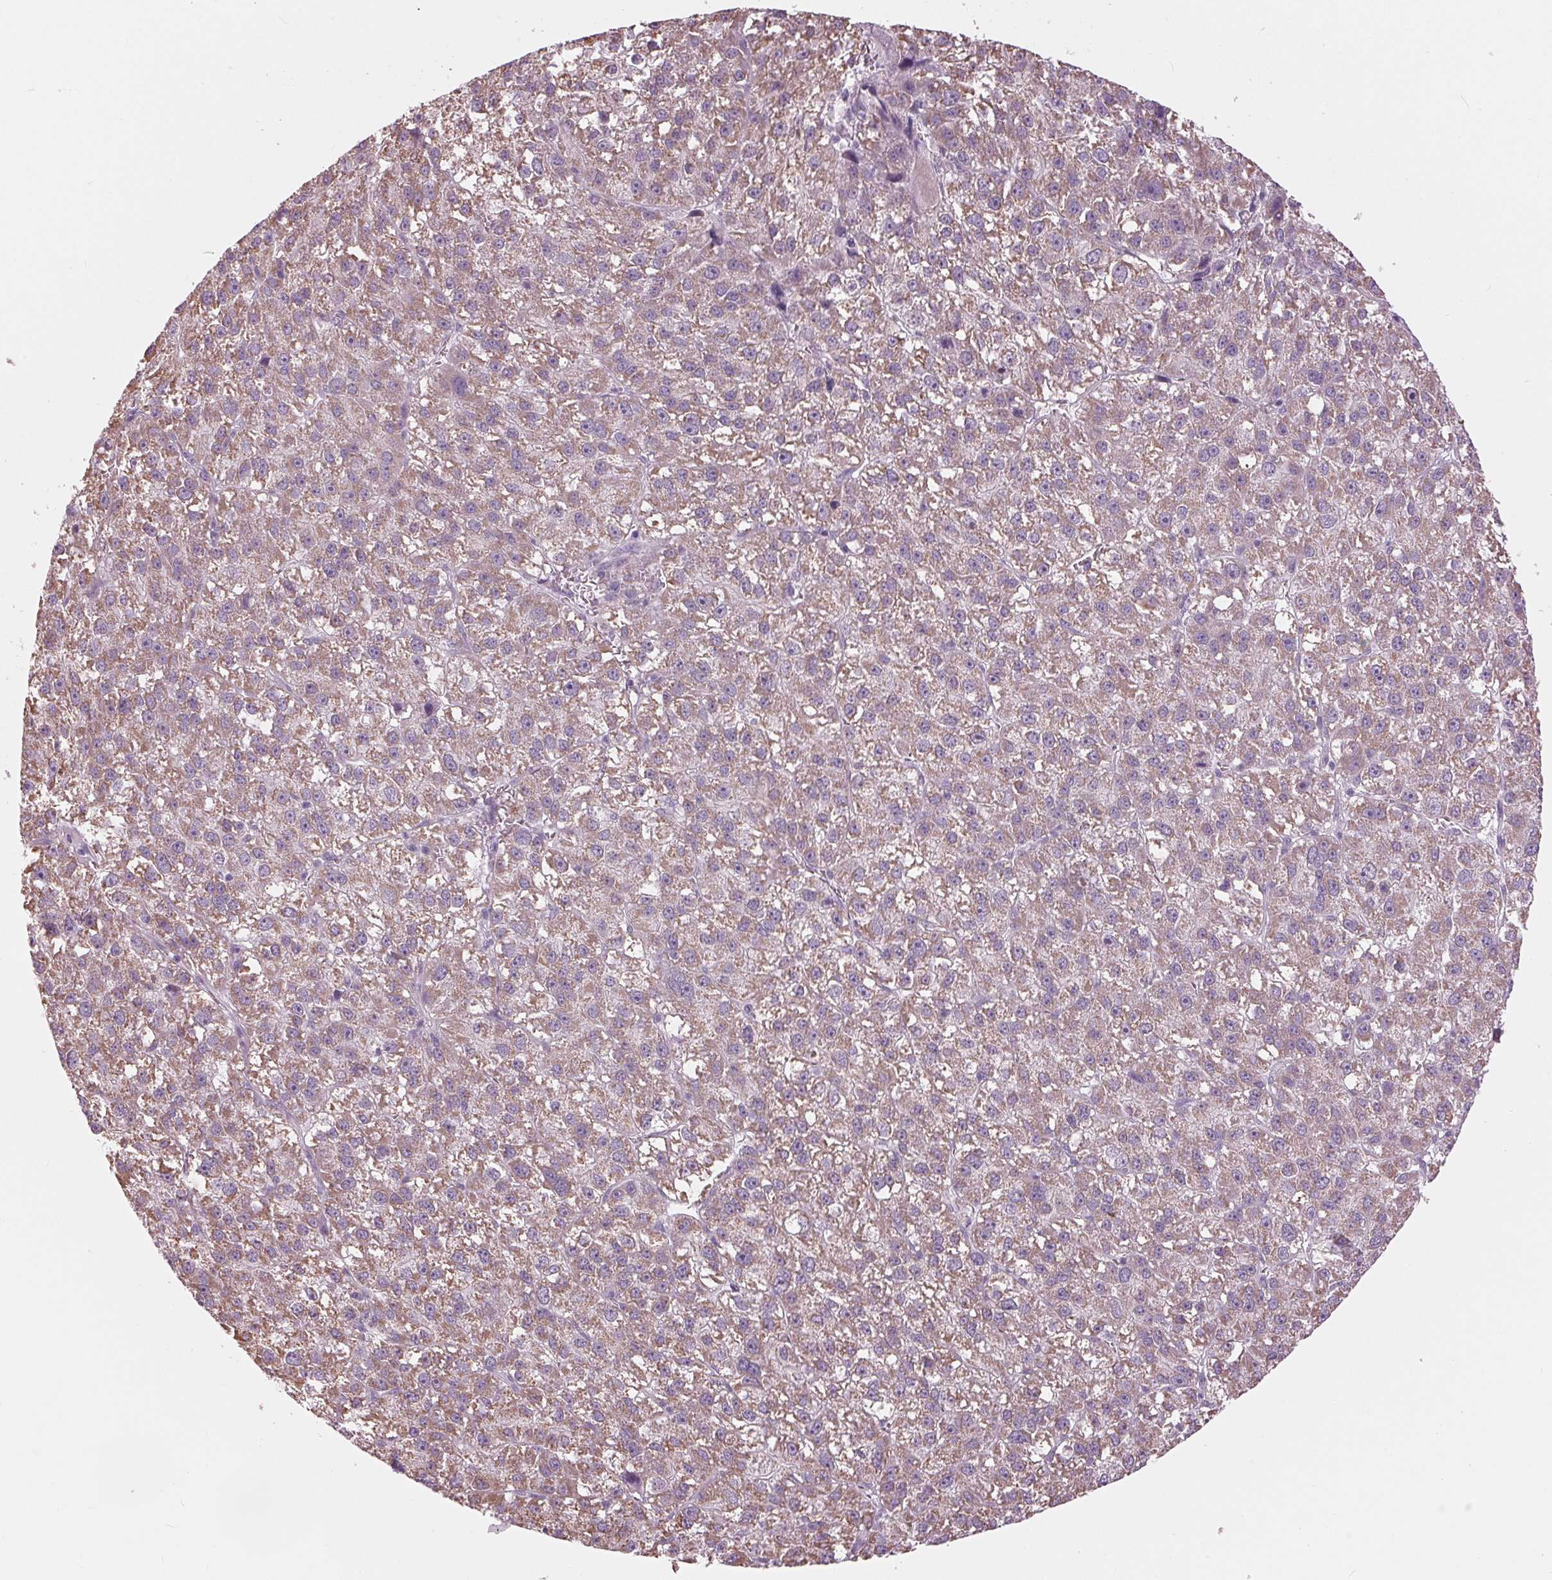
{"staining": {"intensity": "moderate", "quantity": ">75%", "location": "cytoplasmic/membranous"}, "tissue": "liver cancer", "cell_type": "Tumor cells", "image_type": "cancer", "snomed": [{"axis": "morphology", "description": "Carcinoma, Hepatocellular, NOS"}, {"axis": "topography", "description": "Liver"}], "caption": "A medium amount of moderate cytoplasmic/membranous expression is appreciated in approximately >75% of tumor cells in liver cancer (hepatocellular carcinoma) tissue.", "gene": "SAMD4A", "patient": {"sex": "female", "age": 70}}